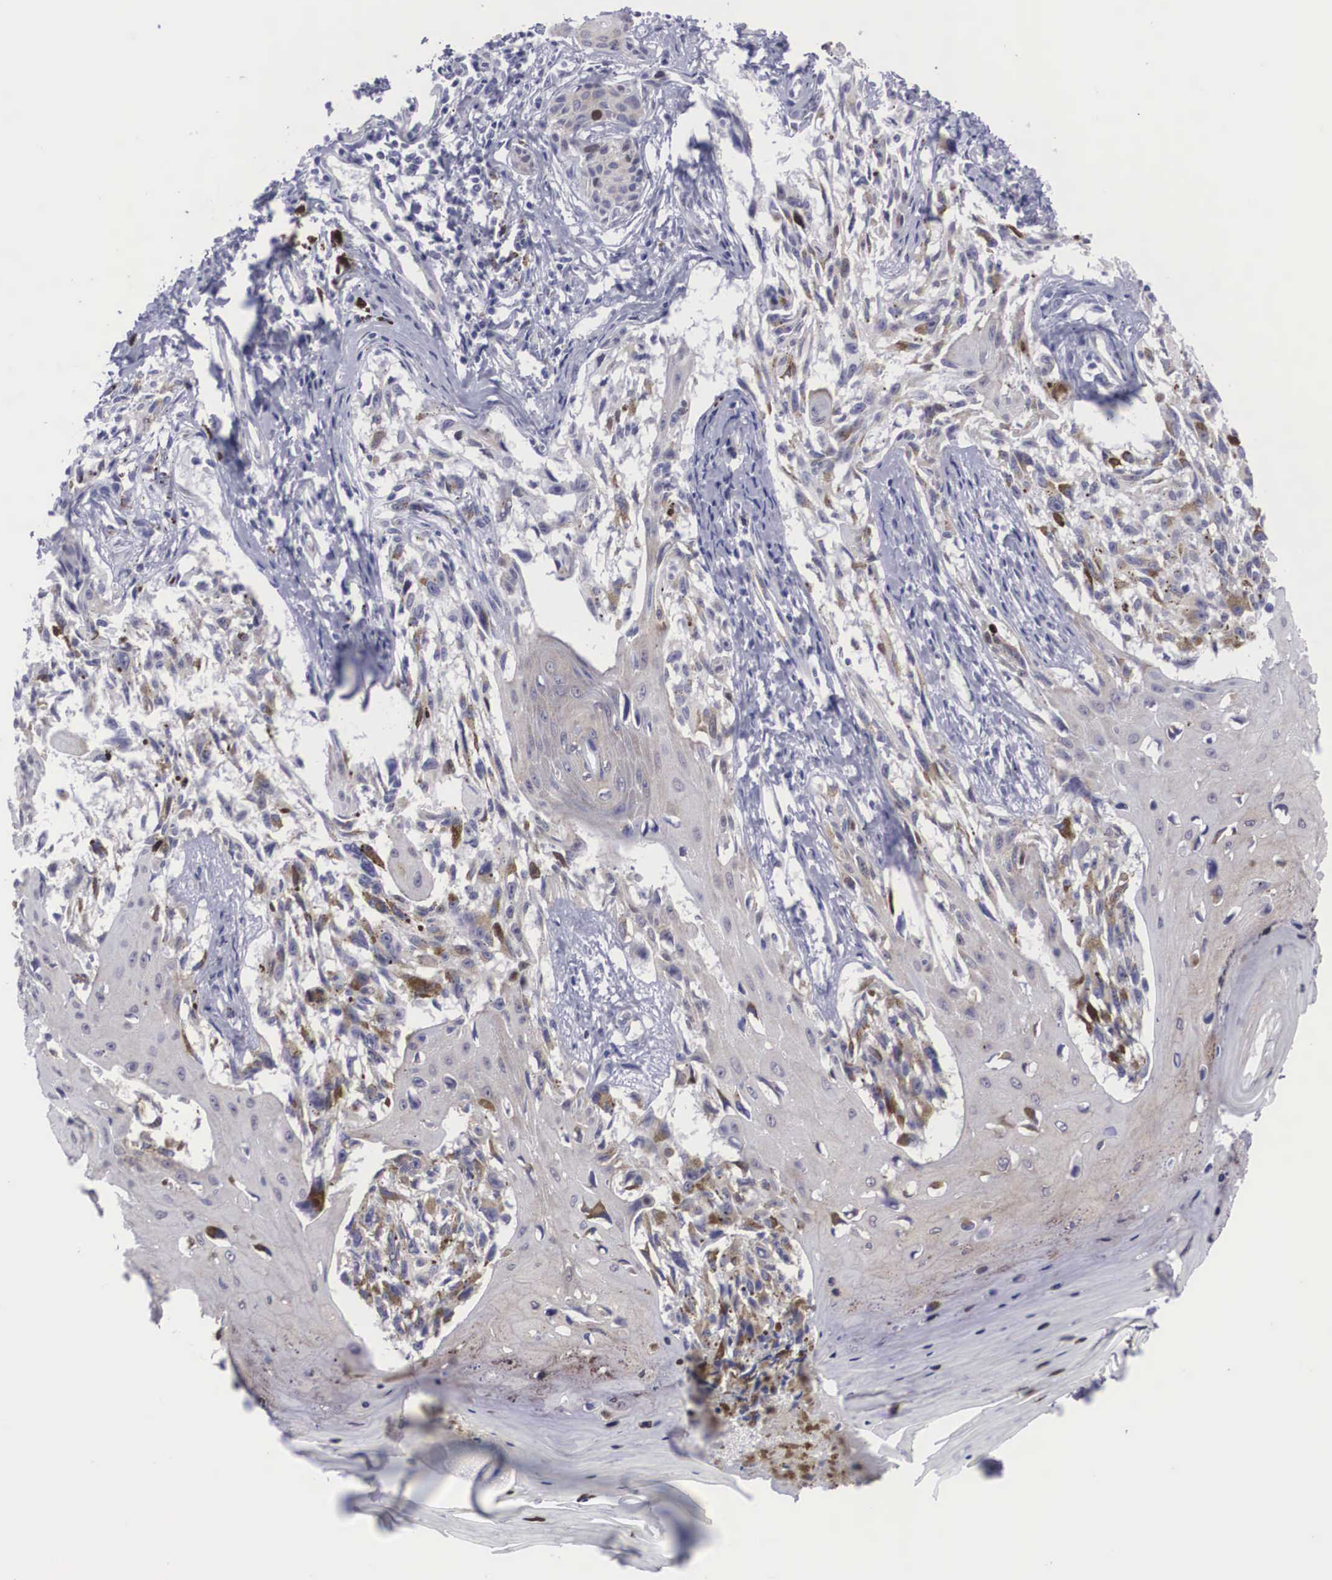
{"staining": {"intensity": "moderate", "quantity": "<25%", "location": "cytoplasmic/membranous,nuclear"}, "tissue": "melanoma", "cell_type": "Tumor cells", "image_type": "cancer", "snomed": [{"axis": "morphology", "description": "Malignant melanoma, NOS"}, {"axis": "topography", "description": "Skin"}], "caption": "Immunohistochemical staining of malignant melanoma exhibits low levels of moderate cytoplasmic/membranous and nuclear staining in about <25% of tumor cells. The protein is shown in brown color, while the nuclei are stained blue.", "gene": "MAST4", "patient": {"sex": "female", "age": 82}}